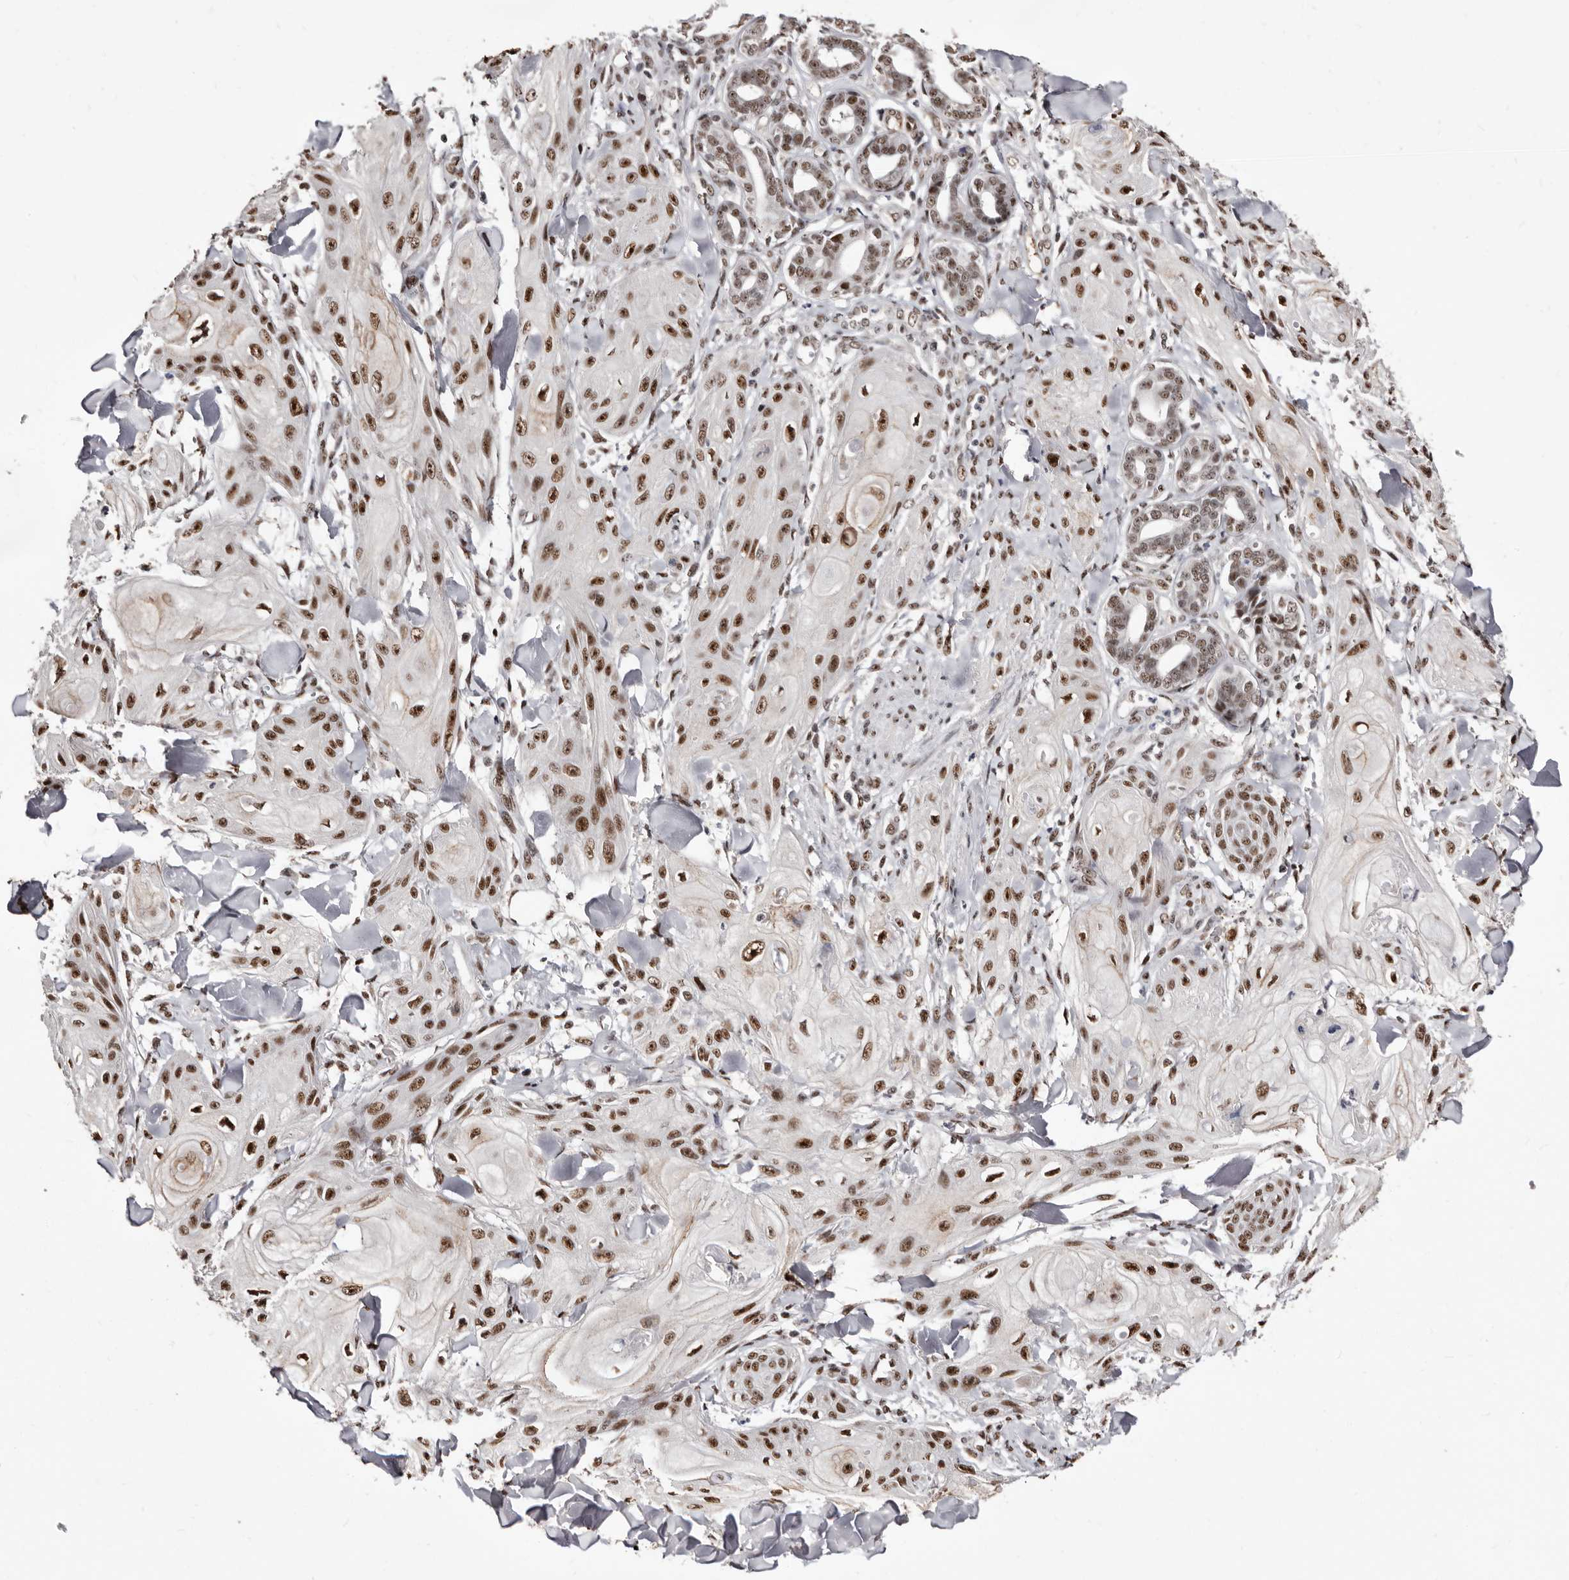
{"staining": {"intensity": "moderate", "quantity": ">75%", "location": "nuclear"}, "tissue": "skin cancer", "cell_type": "Tumor cells", "image_type": "cancer", "snomed": [{"axis": "morphology", "description": "Squamous cell carcinoma, NOS"}, {"axis": "topography", "description": "Skin"}], "caption": "The micrograph reveals immunohistochemical staining of skin squamous cell carcinoma. There is moderate nuclear staining is present in approximately >75% of tumor cells.", "gene": "ANAPC11", "patient": {"sex": "male", "age": 74}}